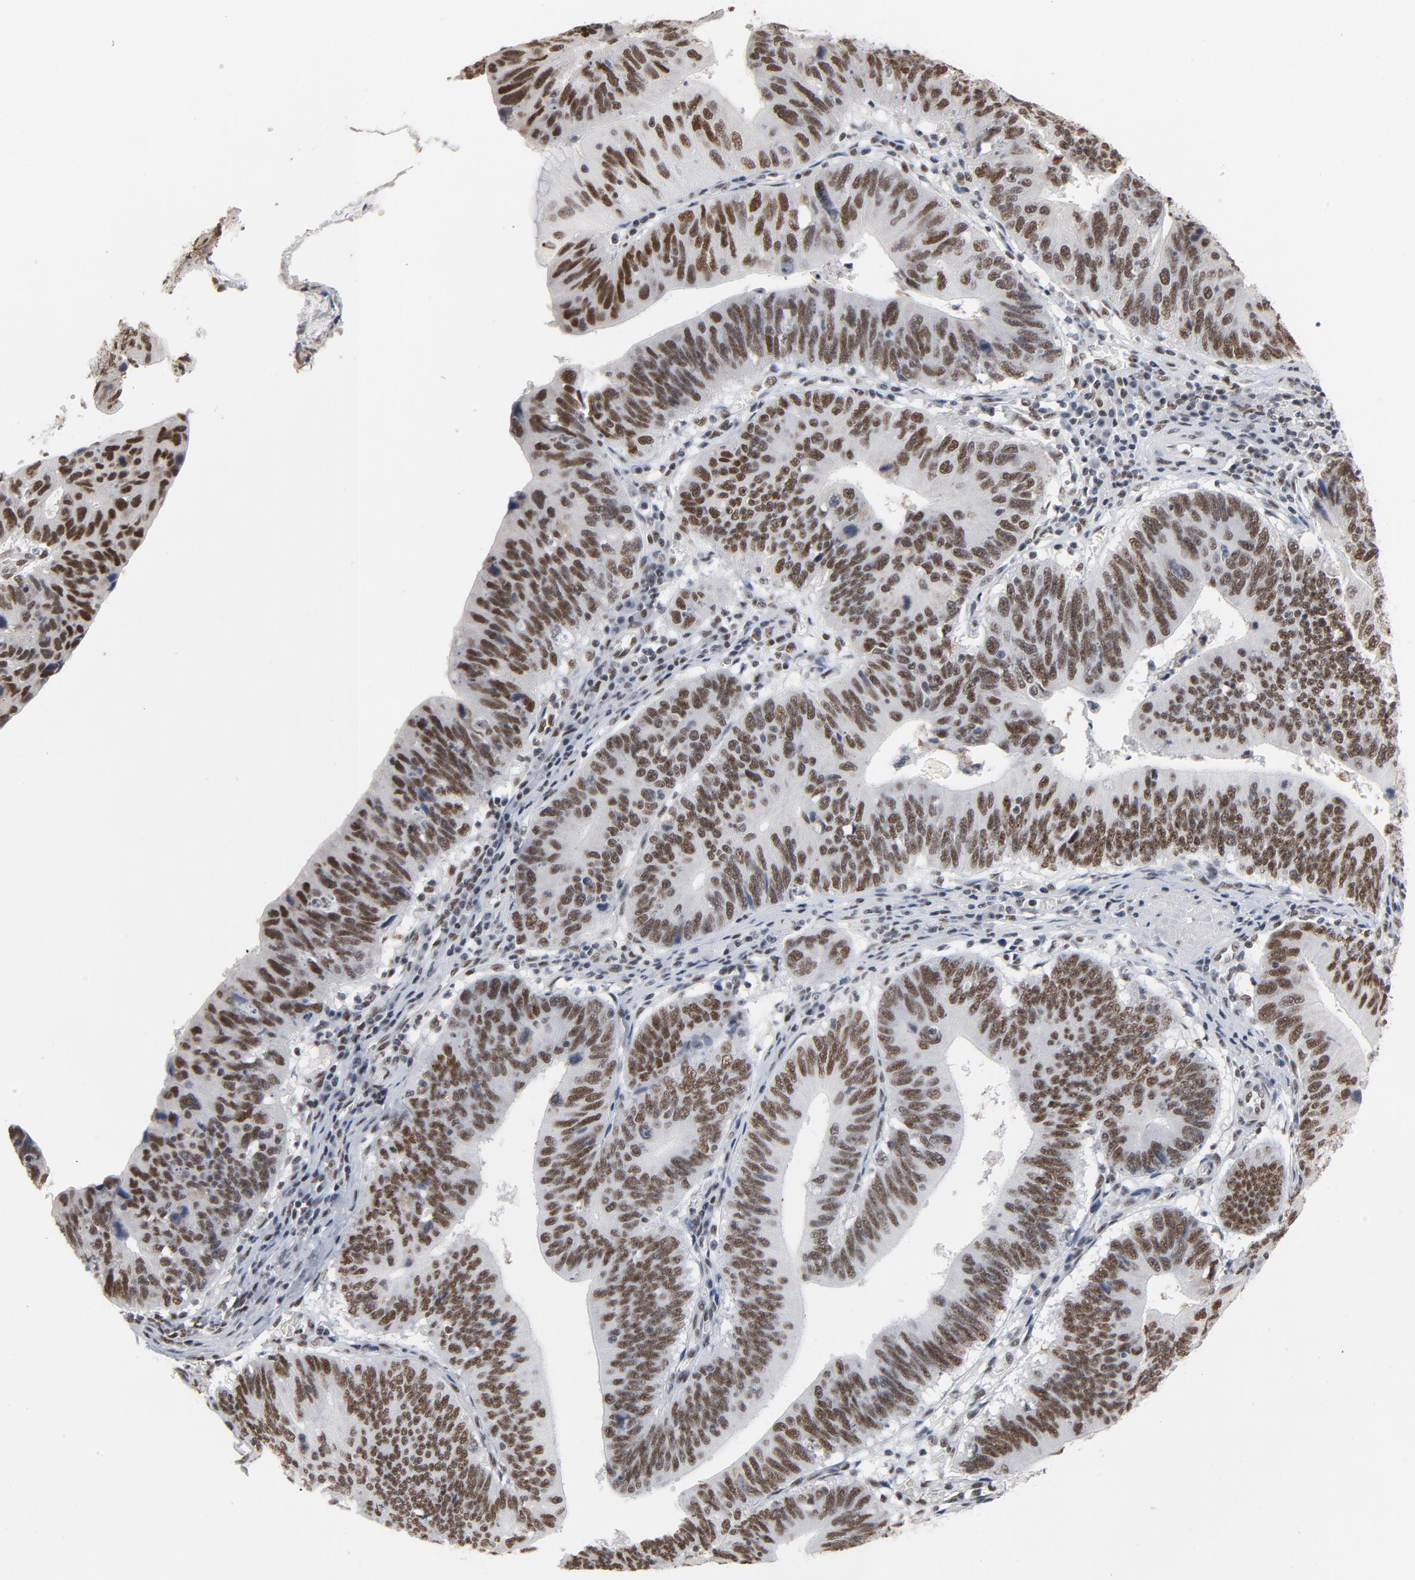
{"staining": {"intensity": "moderate", "quantity": ">75%", "location": "nuclear"}, "tissue": "stomach cancer", "cell_type": "Tumor cells", "image_type": "cancer", "snomed": [{"axis": "morphology", "description": "Adenocarcinoma, NOS"}, {"axis": "topography", "description": "Stomach"}], "caption": "The immunohistochemical stain highlights moderate nuclear expression in tumor cells of adenocarcinoma (stomach) tissue.", "gene": "MRE11", "patient": {"sex": "male", "age": 59}}